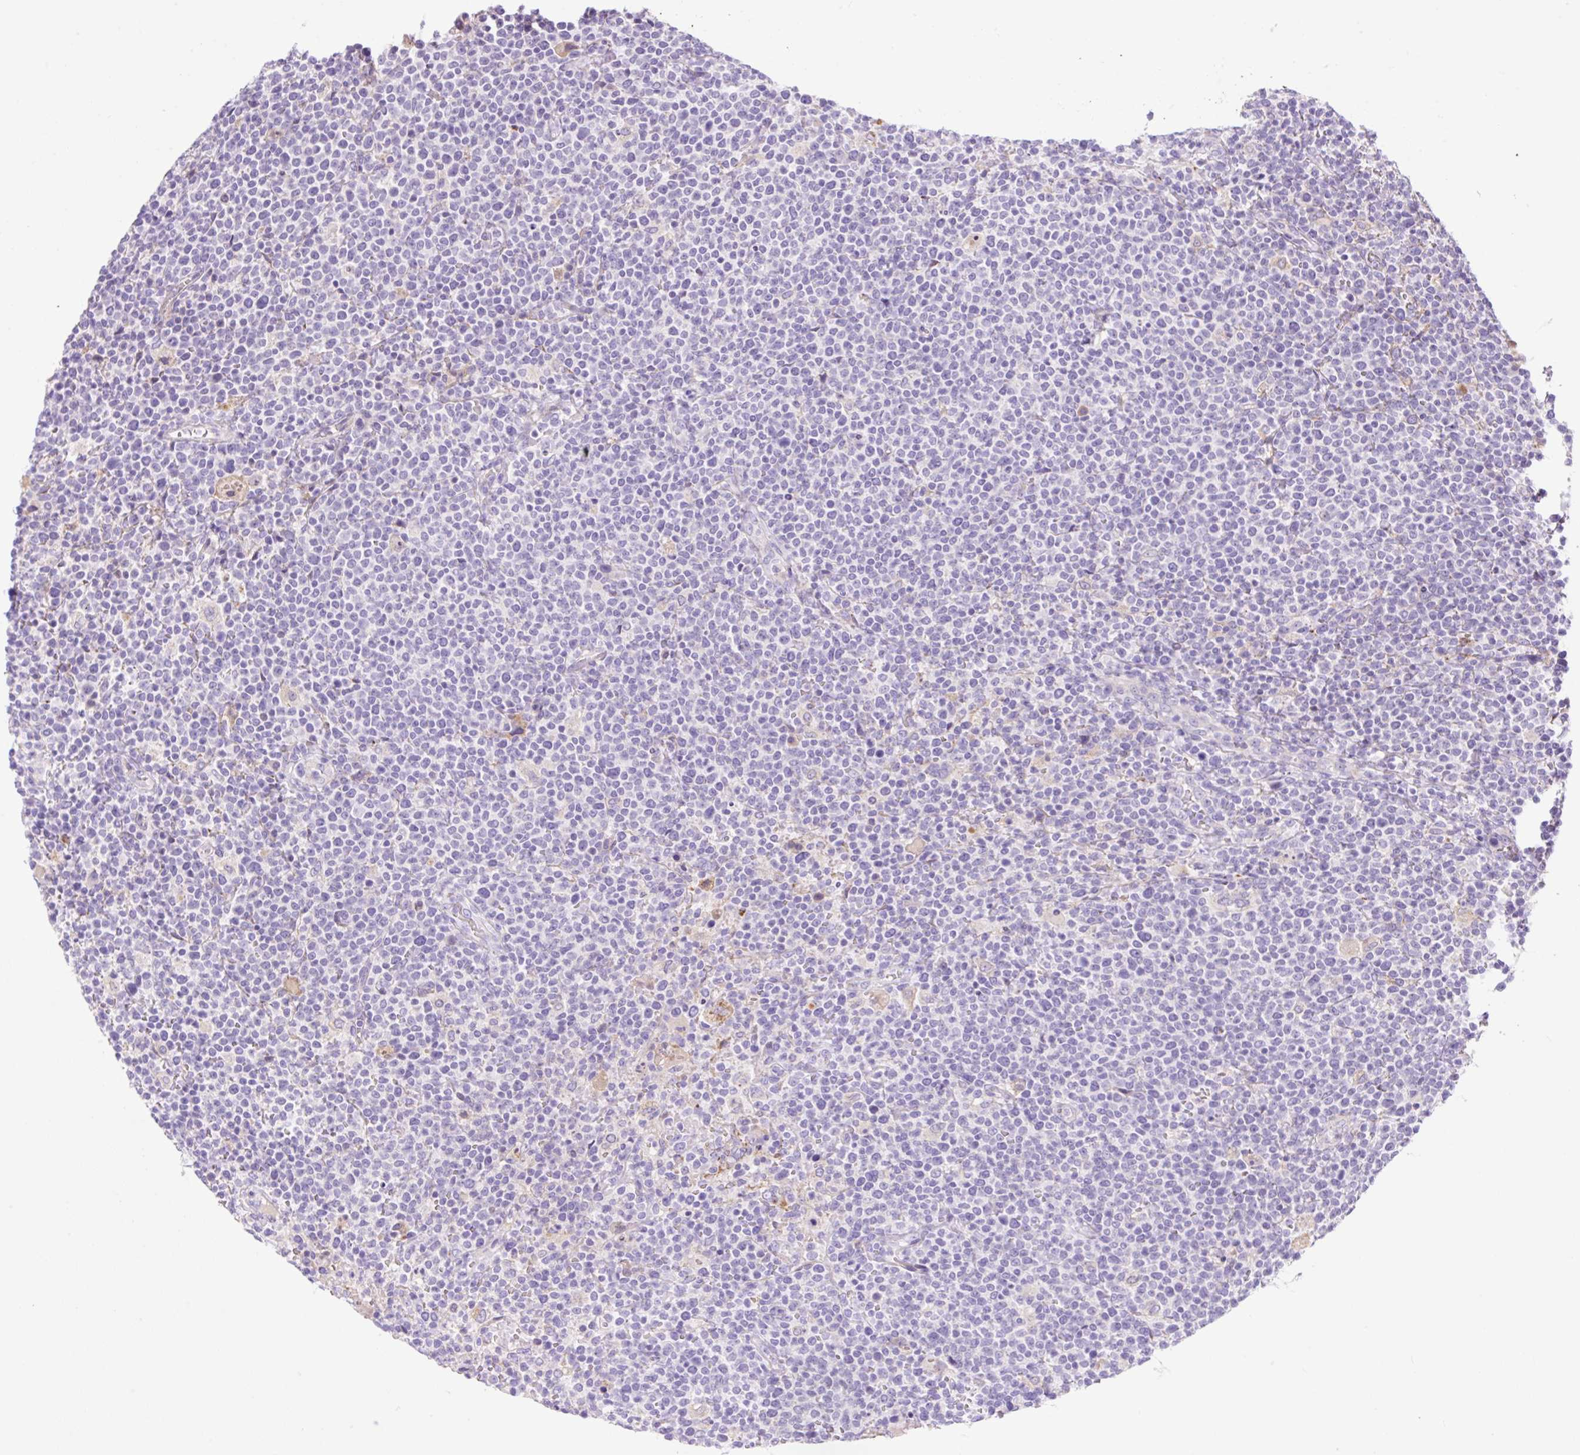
{"staining": {"intensity": "negative", "quantity": "none", "location": "none"}, "tissue": "lymphoma", "cell_type": "Tumor cells", "image_type": "cancer", "snomed": [{"axis": "morphology", "description": "Malignant lymphoma, non-Hodgkin's type, High grade"}, {"axis": "topography", "description": "Lymph node"}], "caption": "Human lymphoma stained for a protein using IHC shows no positivity in tumor cells.", "gene": "HEXA", "patient": {"sex": "male", "age": 61}}